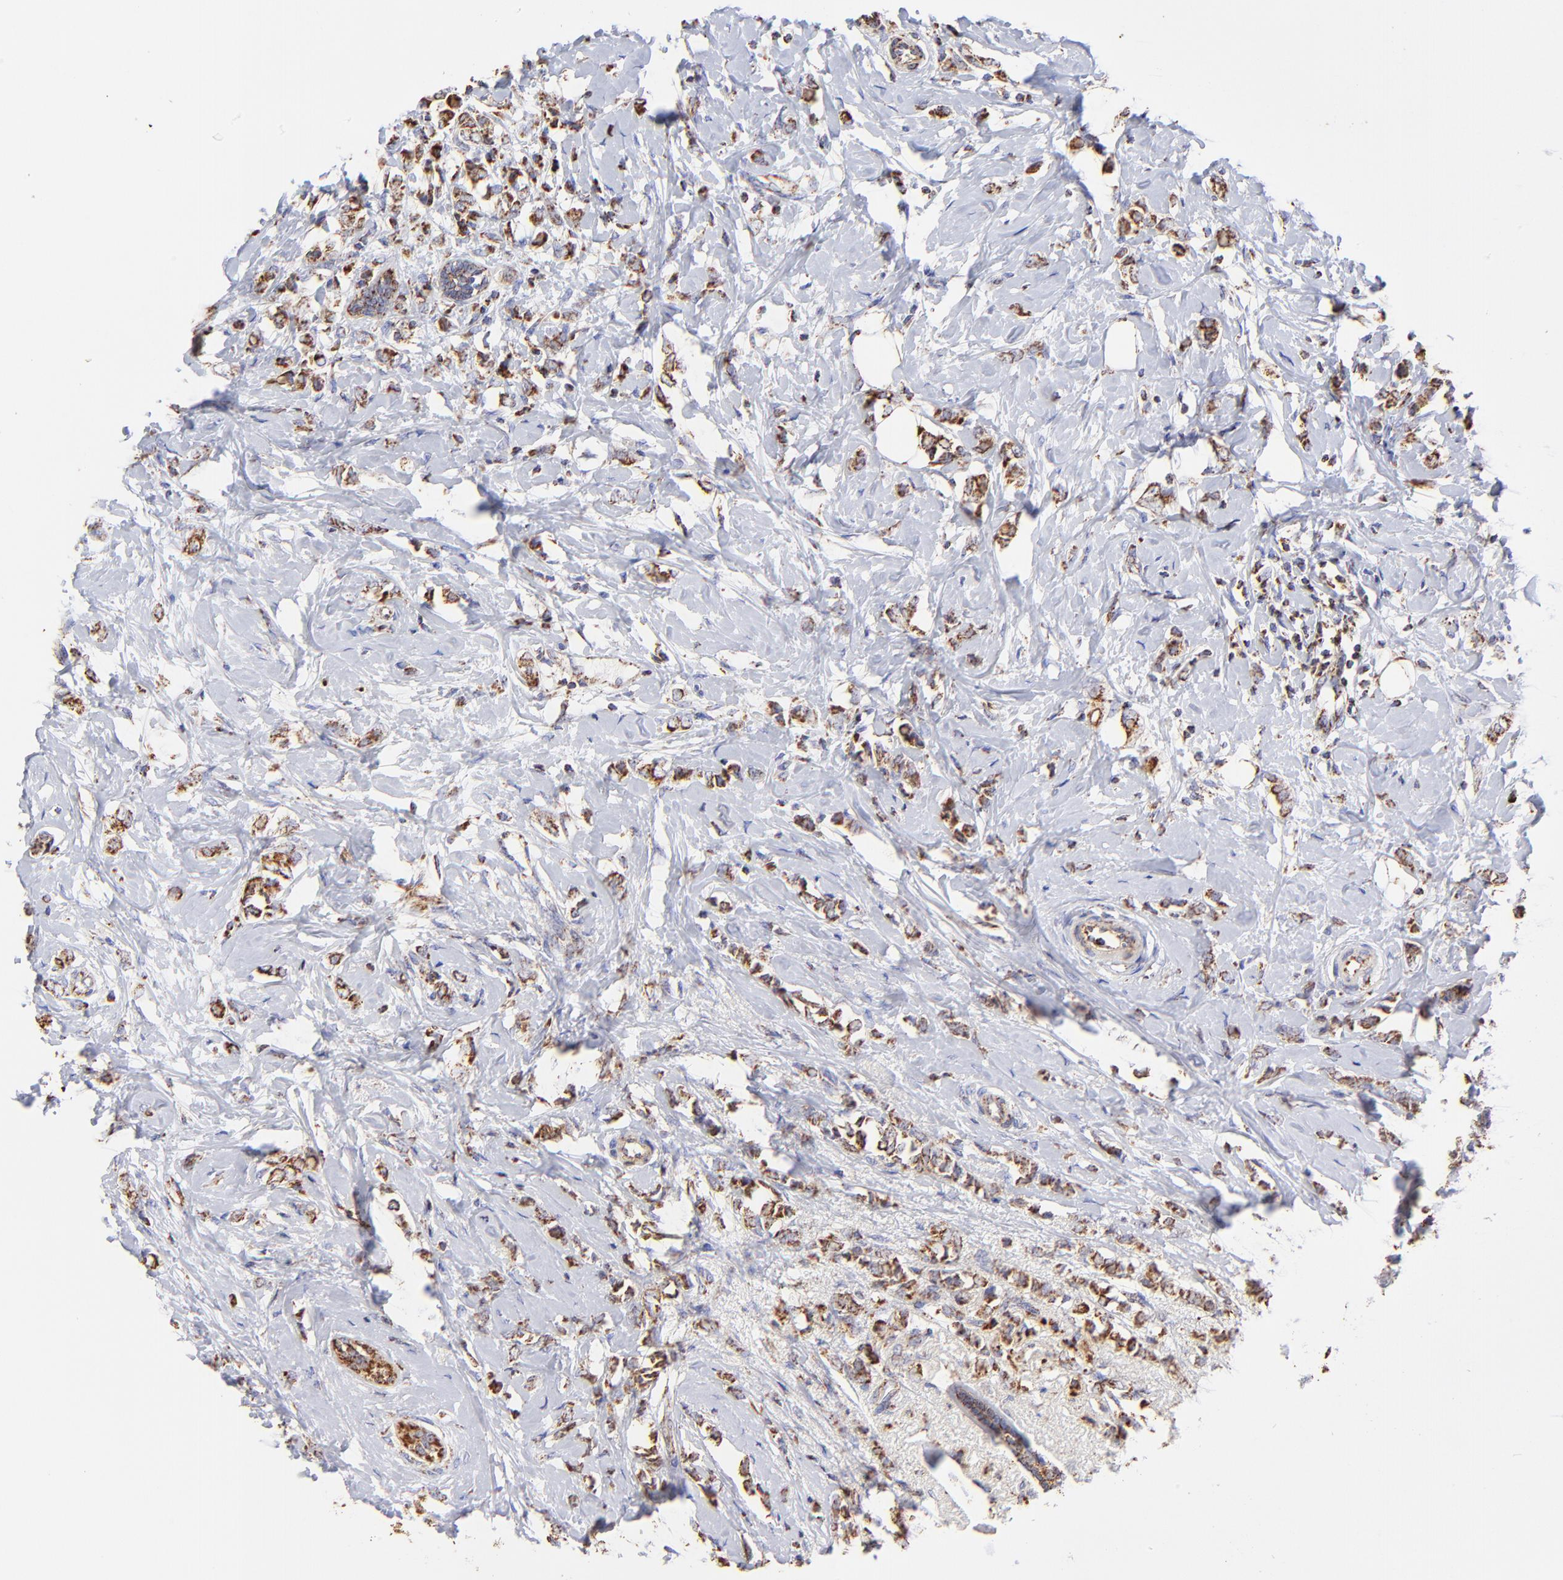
{"staining": {"intensity": "moderate", "quantity": ">75%", "location": "cytoplasmic/membranous"}, "tissue": "breast cancer", "cell_type": "Tumor cells", "image_type": "cancer", "snomed": [{"axis": "morphology", "description": "Normal tissue, NOS"}, {"axis": "morphology", "description": "Lobular carcinoma"}, {"axis": "topography", "description": "Breast"}], "caption": "Tumor cells display medium levels of moderate cytoplasmic/membranous expression in approximately >75% of cells in human lobular carcinoma (breast). Nuclei are stained in blue.", "gene": "ECH1", "patient": {"sex": "female", "age": 47}}